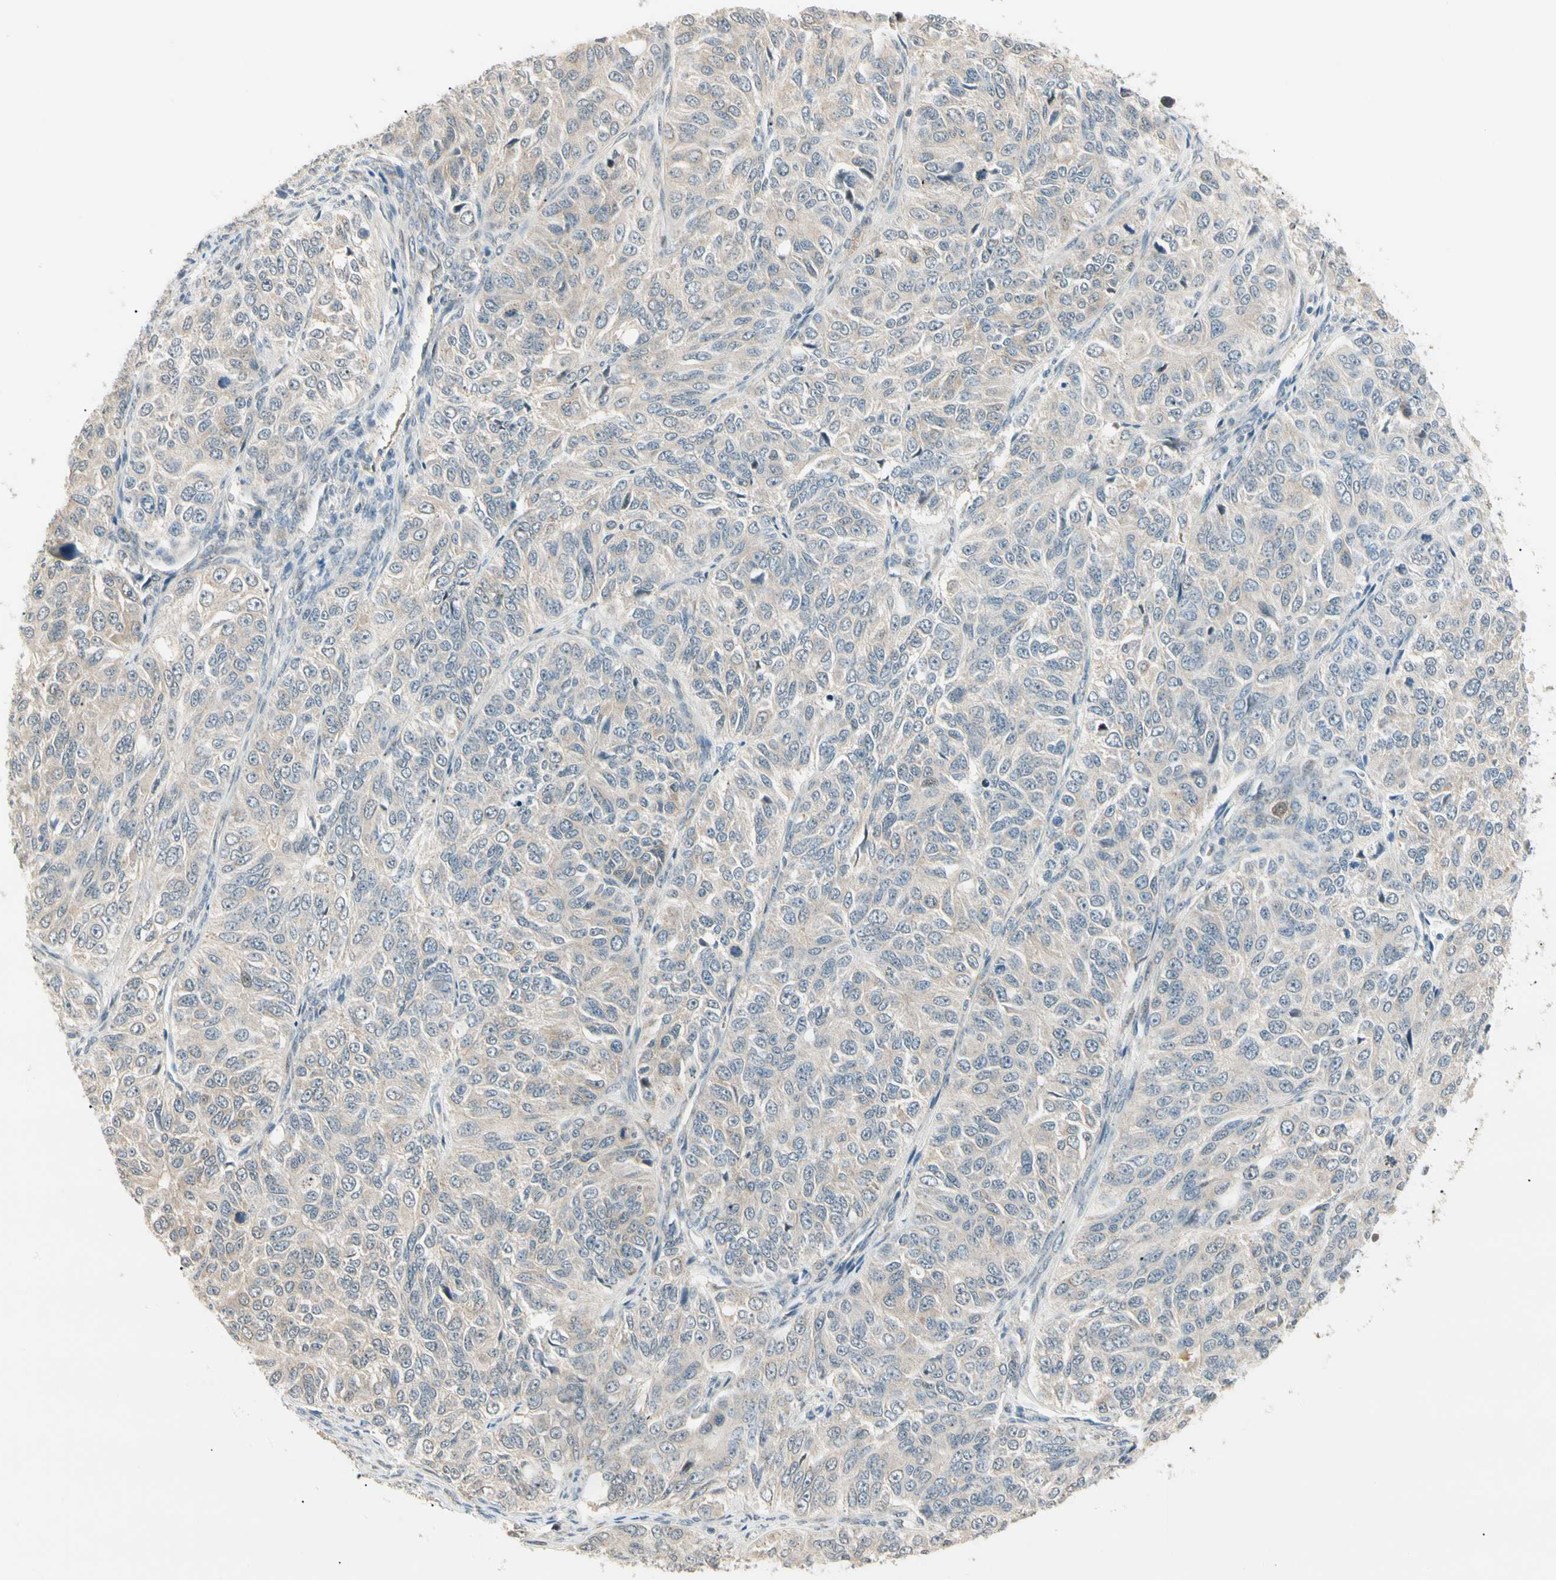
{"staining": {"intensity": "weak", "quantity": "<25%", "location": "cytoplasmic/membranous"}, "tissue": "ovarian cancer", "cell_type": "Tumor cells", "image_type": "cancer", "snomed": [{"axis": "morphology", "description": "Carcinoma, endometroid"}, {"axis": "topography", "description": "Ovary"}], "caption": "Ovarian cancer was stained to show a protein in brown. There is no significant staining in tumor cells.", "gene": "P3H2", "patient": {"sex": "female", "age": 51}}